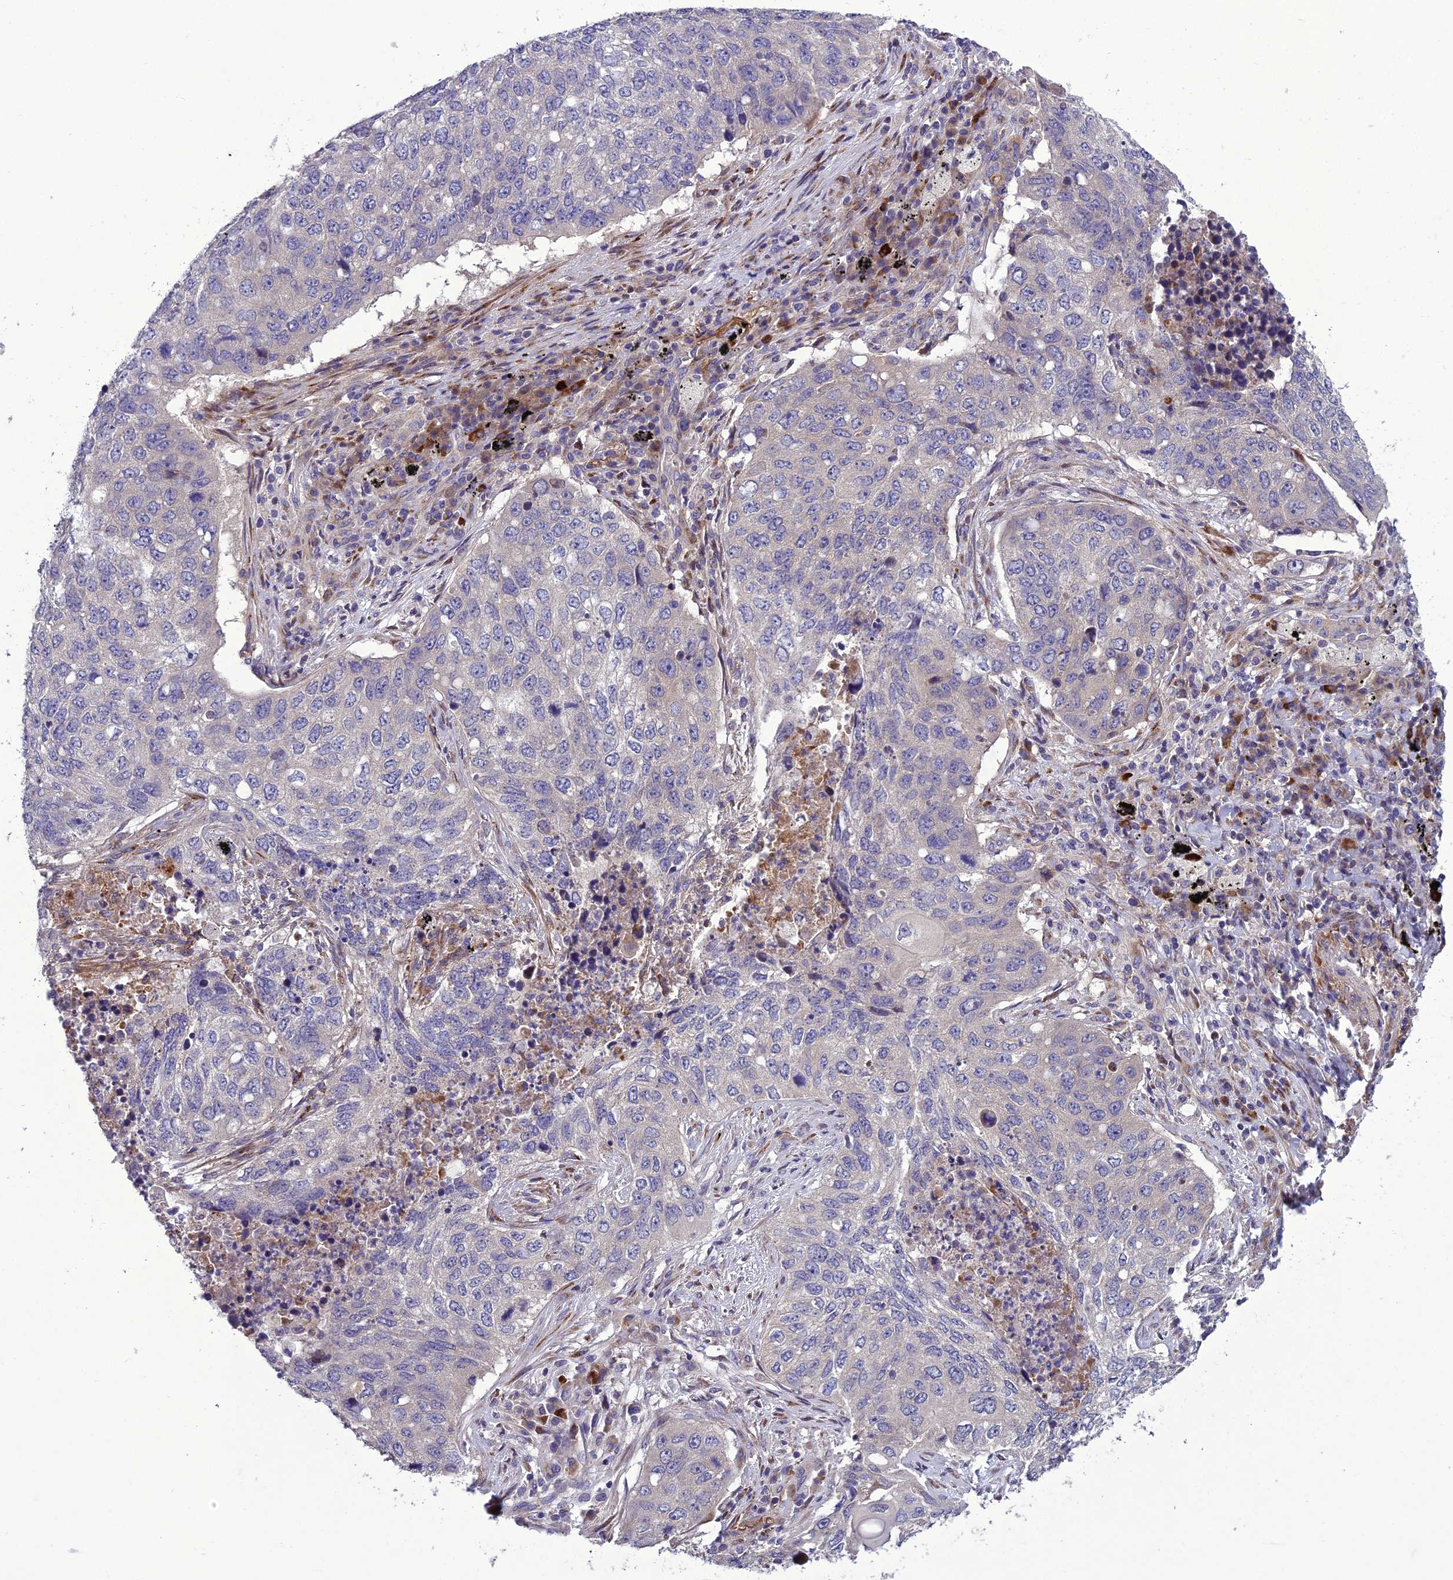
{"staining": {"intensity": "negative", "quantity": "none", "location": "none"}, "tissue": "lung cancer", "cell_type": "Tumor cells", "image_type": "cancer", "snomed": [{"axis": "morphology", "description": "Squamous cell carcinoma, NOS"}, {"axis": "topography", "description": "Lung"}], "caption": "High magnification brightfield microscopy of lung cancer (squamous cell carcinoma) stained with DAB (brown) and counterstained with hematoxylin (blue): tumor cells show no significant positivity.", "gene": "ADIPOR2", "patient": {"sex": "female", "age": 63}}